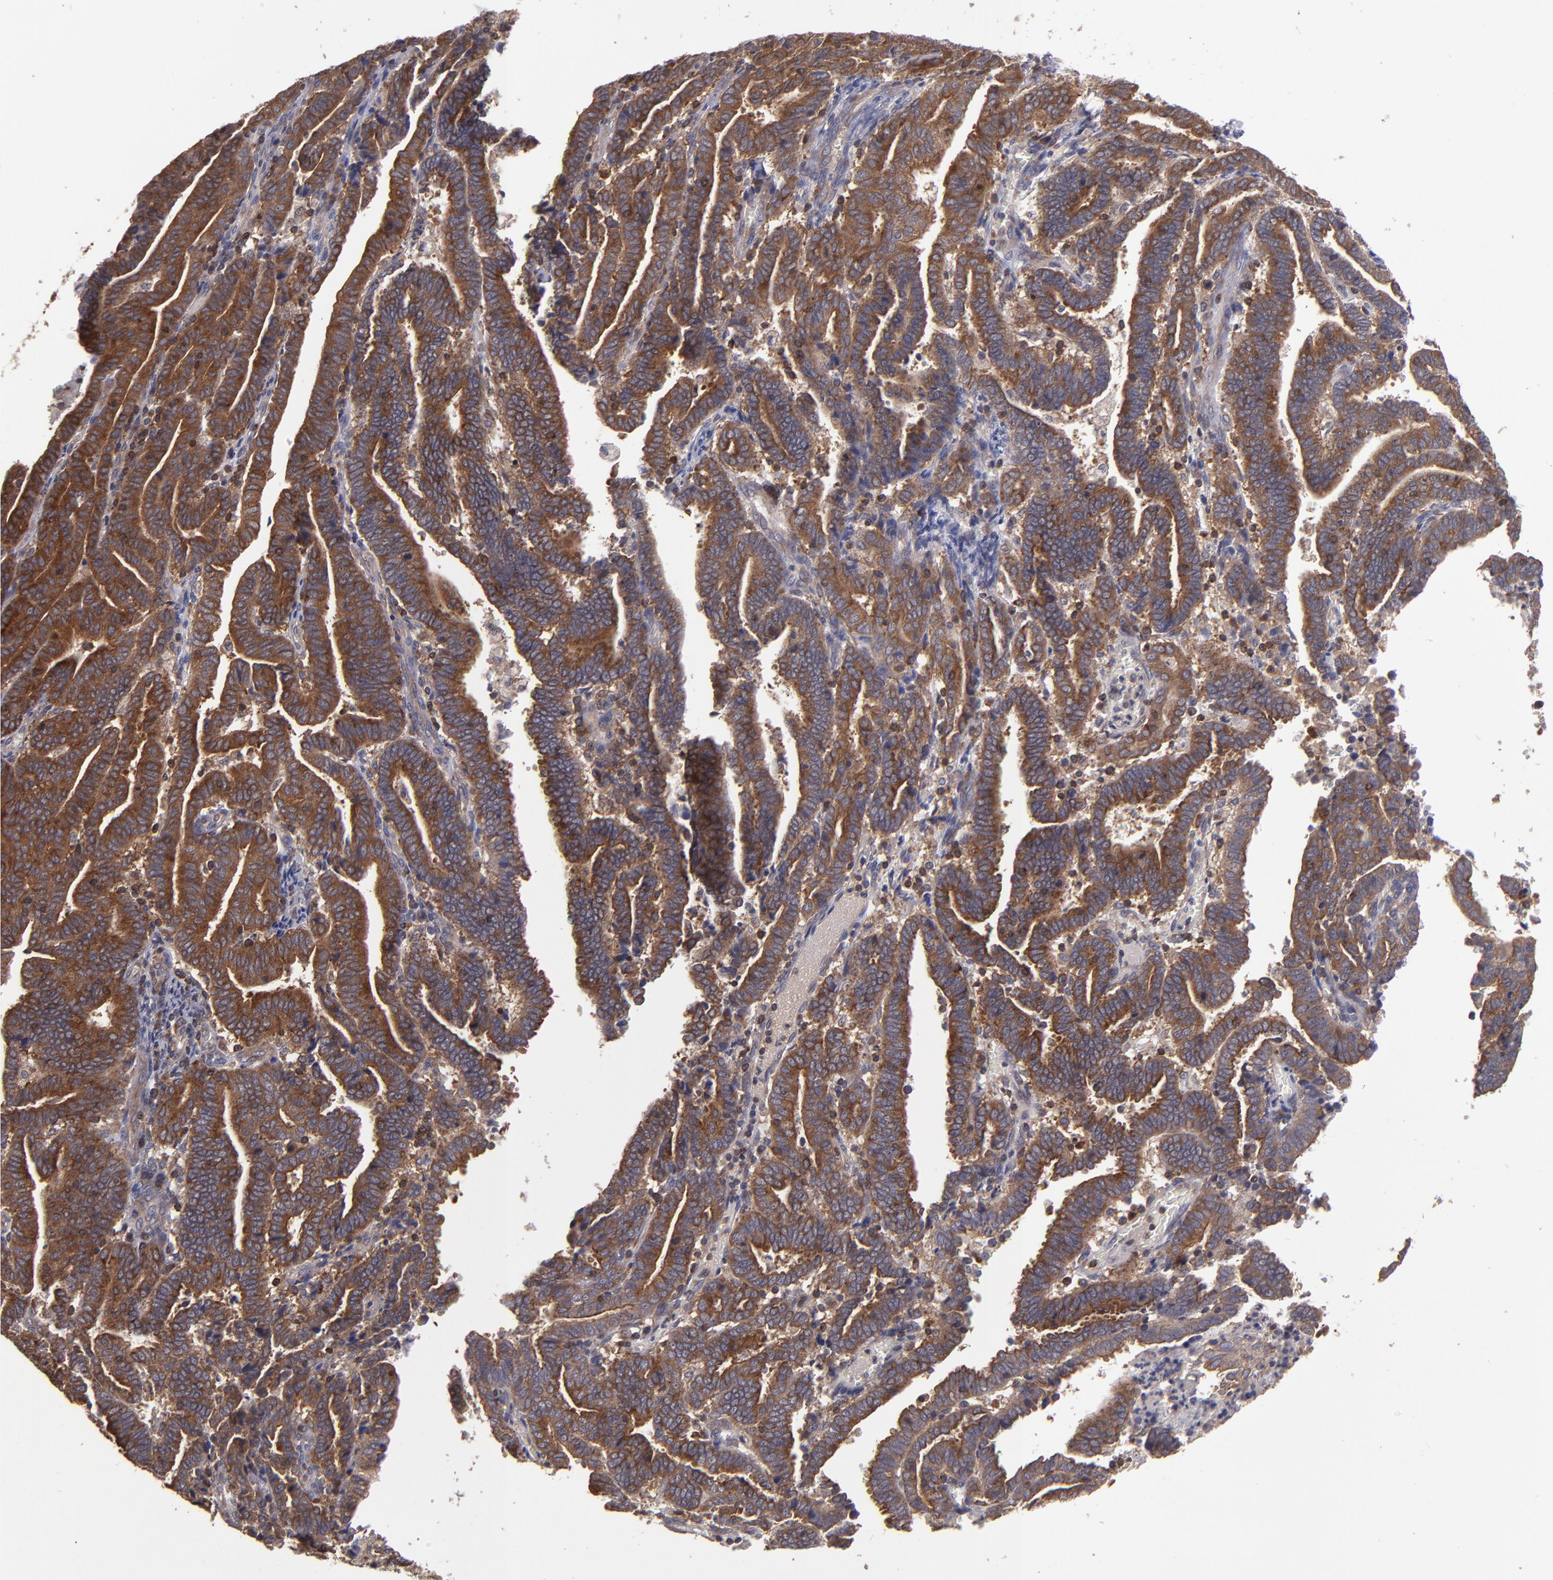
{"staining": {"intensity": "strong", "quantity": ">75%", "location": "cytoplasmic/membranous"}, "tissue": "endometrial cancer", "cell_type": "Tumor cells", "image_type": "cancer", "snomed": [{"axis": "morphology", "description": "Adenocarcinoma, NOS"}, {"axis": "topography", "description": "Uterus"}], "caption": "Immunohistochemistry (DAB) staining of endometrial cancer demonstrates strong cytoplasmic/membranous protein expression in approximately >75% of tumor cells. (Stains: DAB (3,3'-diaminobenzidine) in brown, nuclei in blue, Microscopy: brightfield microscopy at high magnification).", "gene": "NF2", "patient": {"sex": "female", "age": 83}}